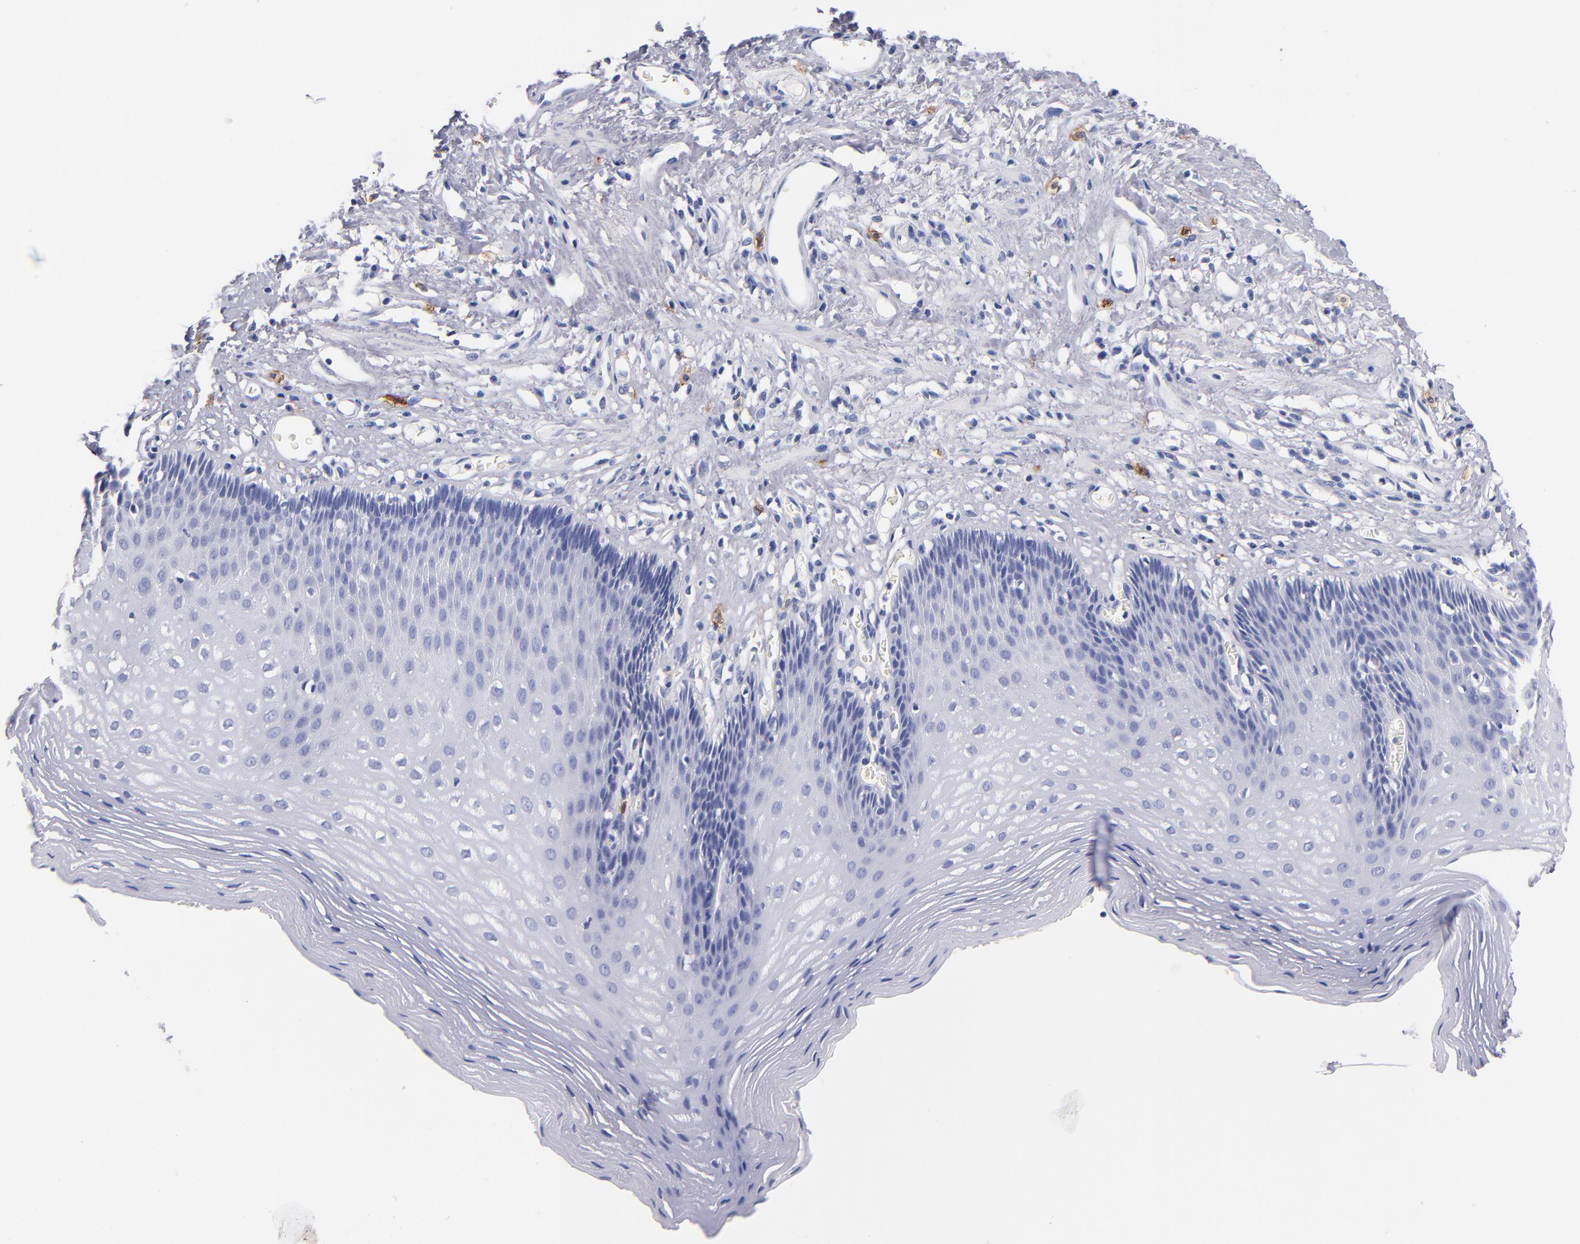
{"staining": {"intensity": "negative", "quantity": "none", "location": "none"}, "tissue": "esophagus", "cell_type": "Squamous epithelial cells", "image_type": "normal", "snomed": [{"axis": "morphology", "description": "Normal tissue, NOS"}, {"axis": "topography", "description": "Esophagus"}], "caption": "Micrograph shows no significant protein positivity in squamous epithelial cells of benign esophagus. The staining was performed using DAB (3,3'-diaminobenzidine) to visualize the protein expression in brown, while the nuclei were stained in blue with hematoxylin (Magnification: 20x).", "gene": "KIT", "patient": {"sex": "female", "age": 70}}